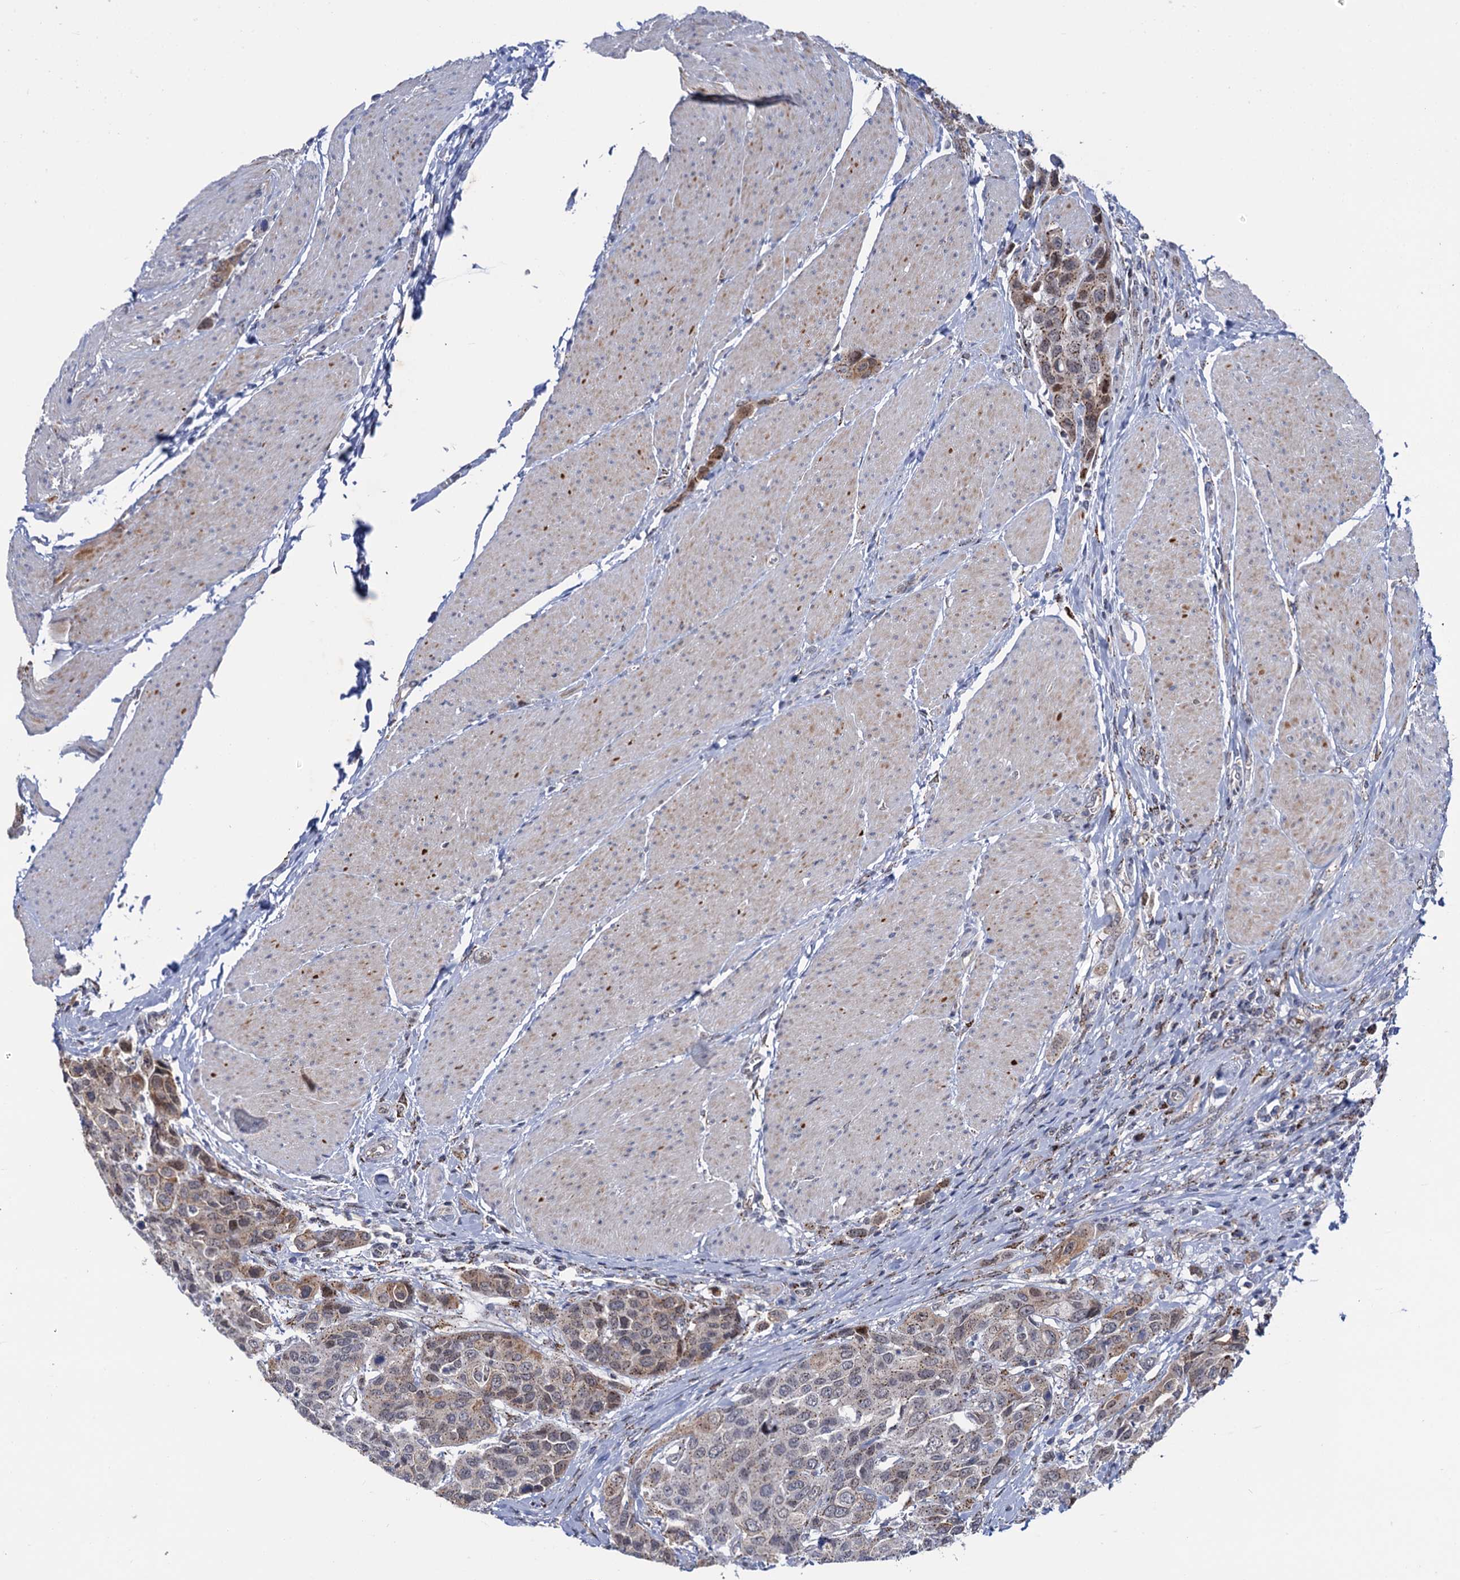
{"staining": {"intensity": "moderate", "quantity": ">75%", "location": "cytoplasmic/membranous"}, "tissue": "urothelial cancer", "cell_type": "Tumor cells", "image_type": "cancer", "snomed": [{"axis": "morphology", "description": "Urothelial carcinoma, High grade"}, {"axis": "topography", "description": "Urinary bladder"}], "caption": "Moderate cytoplasmic/membranous protein expression is appreciated in approximately >75% of tumor cells in urothelial cancer.", "gene": "THAP2", "patient": {"sex": "male", "age": 50}}